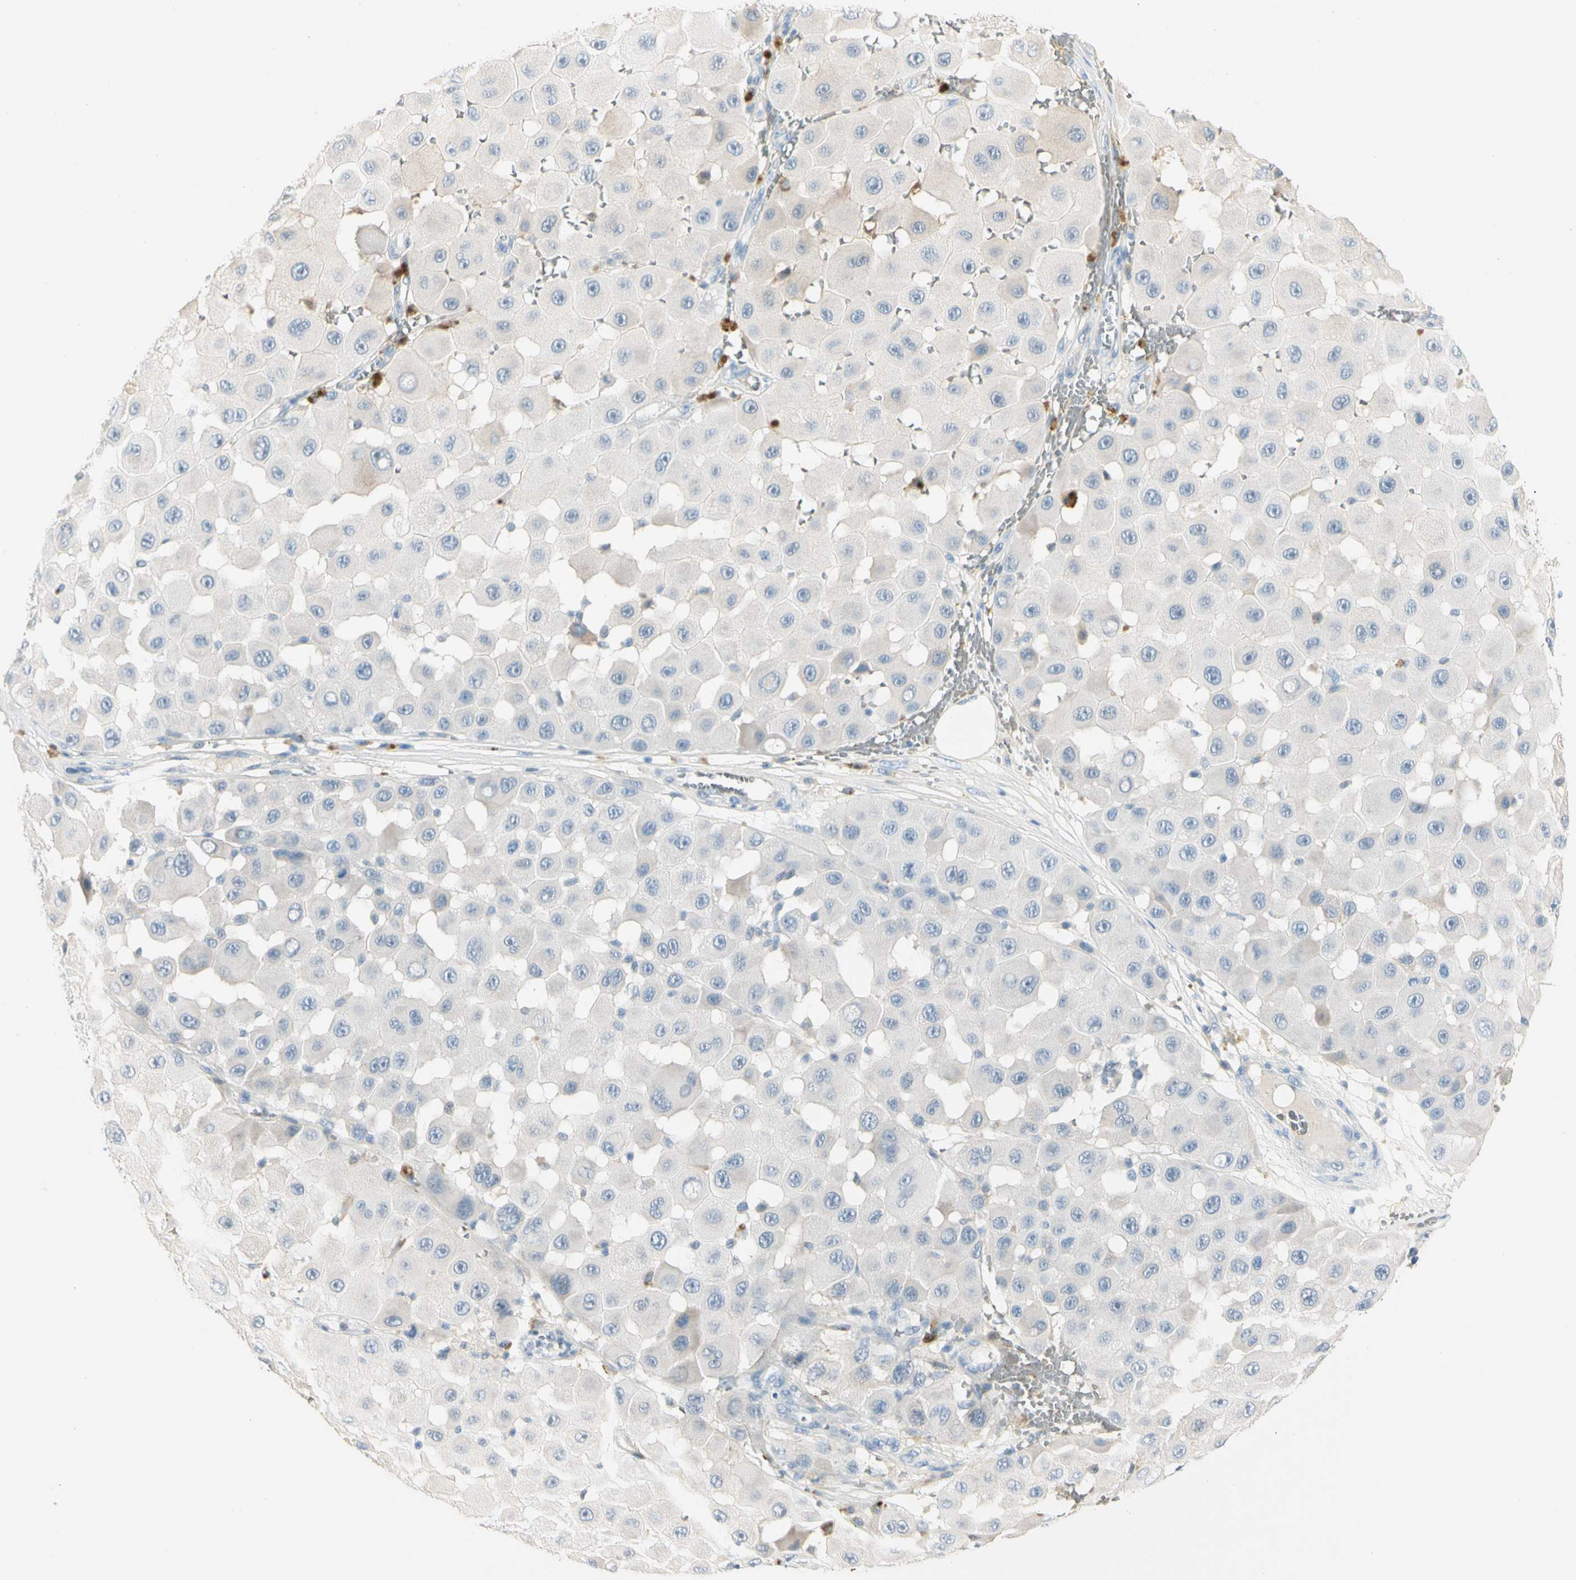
{"staining": {"intensity": "negative", "quantity": "none", "location": "none"}, "tissue": "melanoma", "cell_type": "Tumor cells", "image_type": "cancer", "snomed": [{"axis": "morphology", "description": "Malignant melanoma, NOS"}, {"axis": "topography", "description": "Skin"}], "caption": "Protein analysis of melanoma reveals no significant staining in tumor cells. (Immunohistochemistry, brightfield microscopy, high magnification).", "gene": "CA1", "patient": {"sex": "female", "age": 81}}